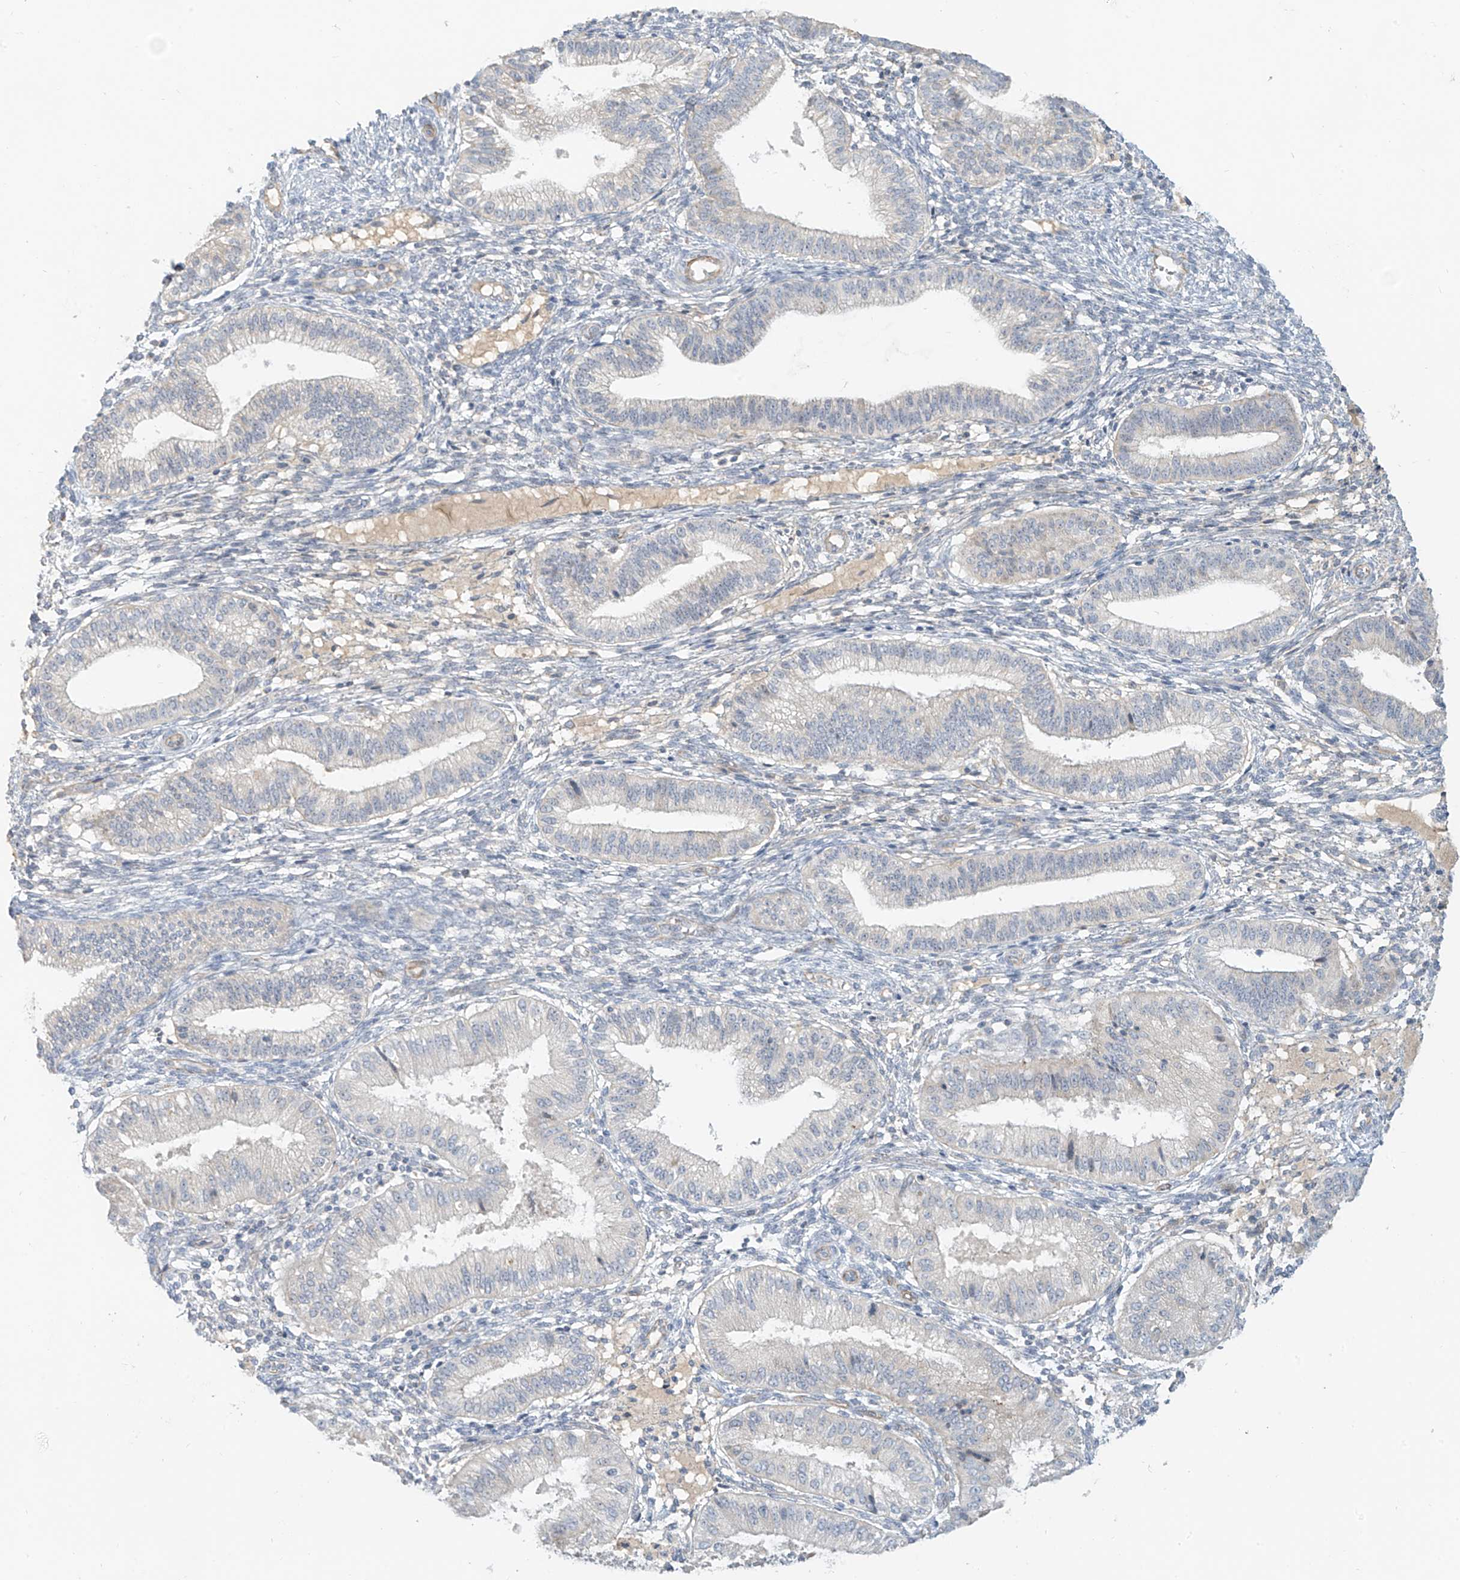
{"staining": {"intensity": "negative", "quantity": "none", "location": "none"}, "tissue": "endometrium", "cell_type": "Cells in endometrial stroma", "image_type": "normal", "snomed": [{"axis": "morphology", "description": "Normal tissue, NOS"}, {"axis": "topography", "description": "Endometrium"}], "caption": "Cells in endometrial stroma are negative for brown protein staining in unremarkable endometrium. (Brightfield microscopy of DAB immunohistochemistry at high magnification).", "gene": "C2orf42", "patient": {"sex": "female", "age": 39}}